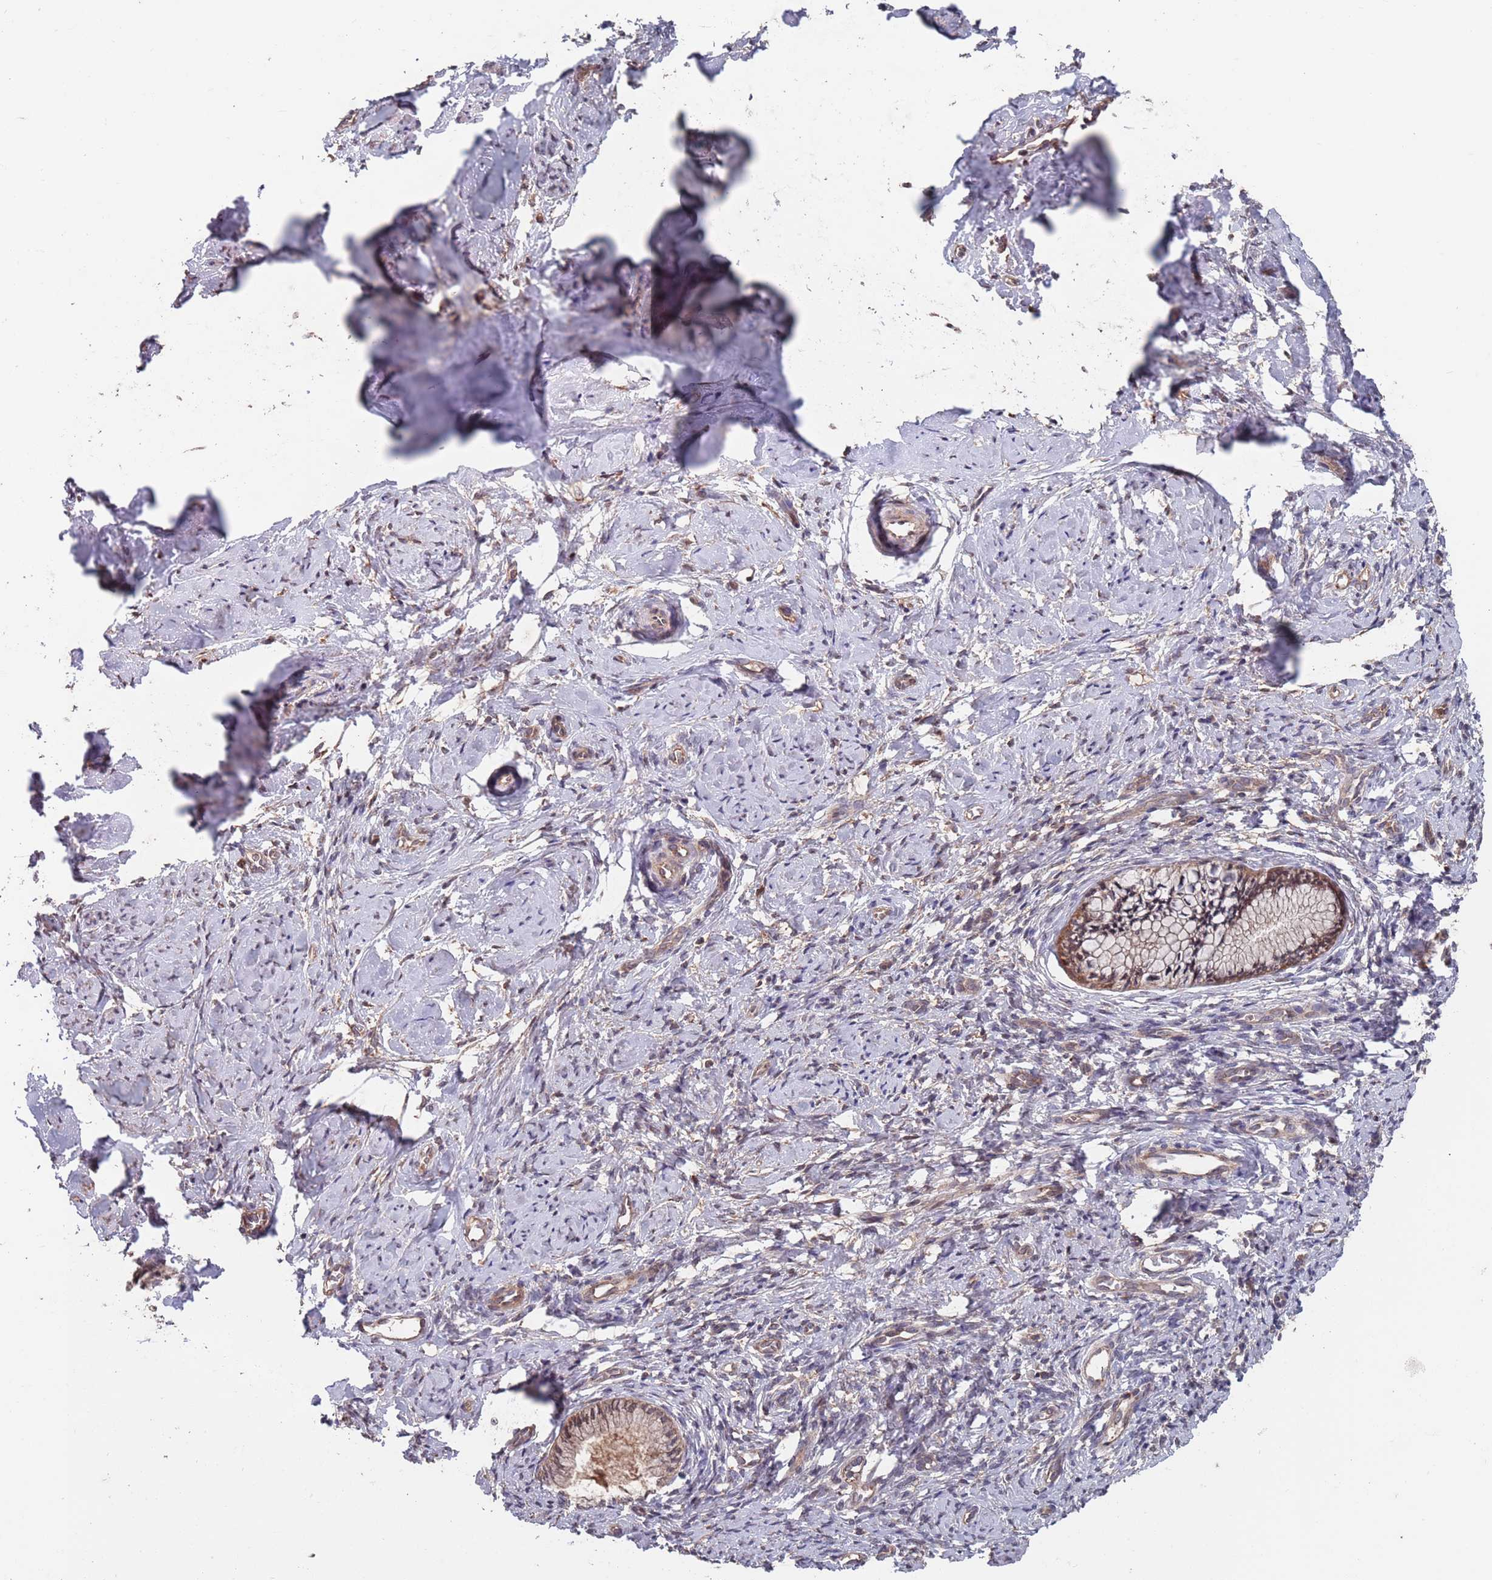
{"staining": {"intensity": "moderate", "quantity": ">75%", "location": "cytoplasmic/membranous"}, "tissue": "cervix", "cell_type": "Glandular cells", "image_type": "normal", "snomed": [{"axis": "morphology", "description": "Normal tissue, NOS"}, {"axis": "topography", "description": "Cervix"}], "caption": "About >75% of glandular cells in unremarkable human cervix demonstrate moderate cytoplasmic/membranous protein staining as visualized by brown immunohistochemical staining.", "gene": "UNC45A", "patient": {"sex": "female", "age": 57}}